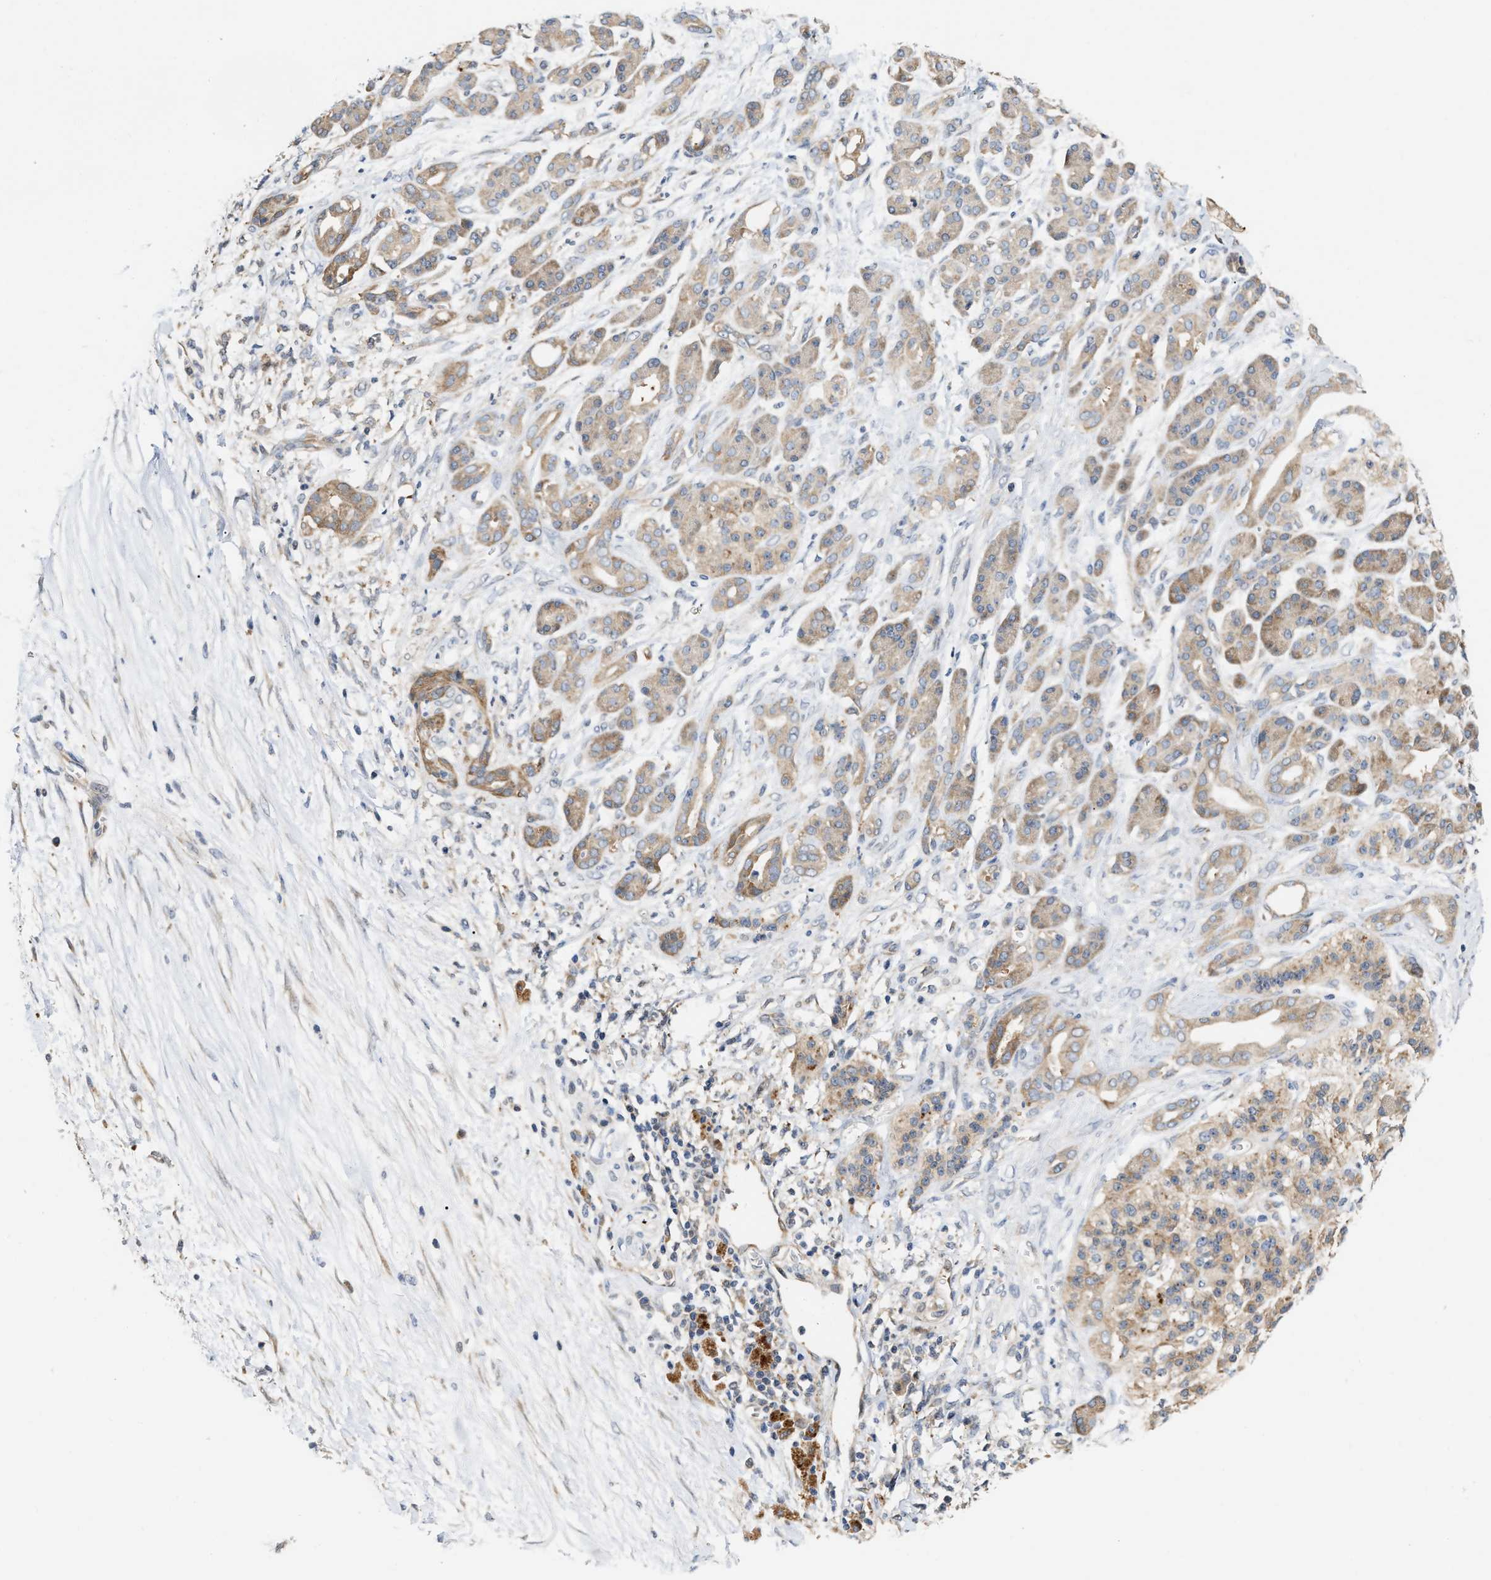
{"staining": {"intensity": "weak", "quantity": ">75%", "location": "cytoplasmic/membranous"}, "tissue": "pancreatic cancer", "cell_type": "Tumor cells", "image_type": "cancer", "snomed": [{"axis": "morphology", "description": "Adenocarcinoma, NOS"}, {"axis": "topography", "description": "Pancreas"}], "caption": "Adenocarcinoma (pancreatic) stained for a protein (brown) shows weak cytoplasmic/membranous positive positivity in approximately >75% of tumor cells.", "gene": "CSNK1A1", "patient": {"sex": "male", "age": 59}}